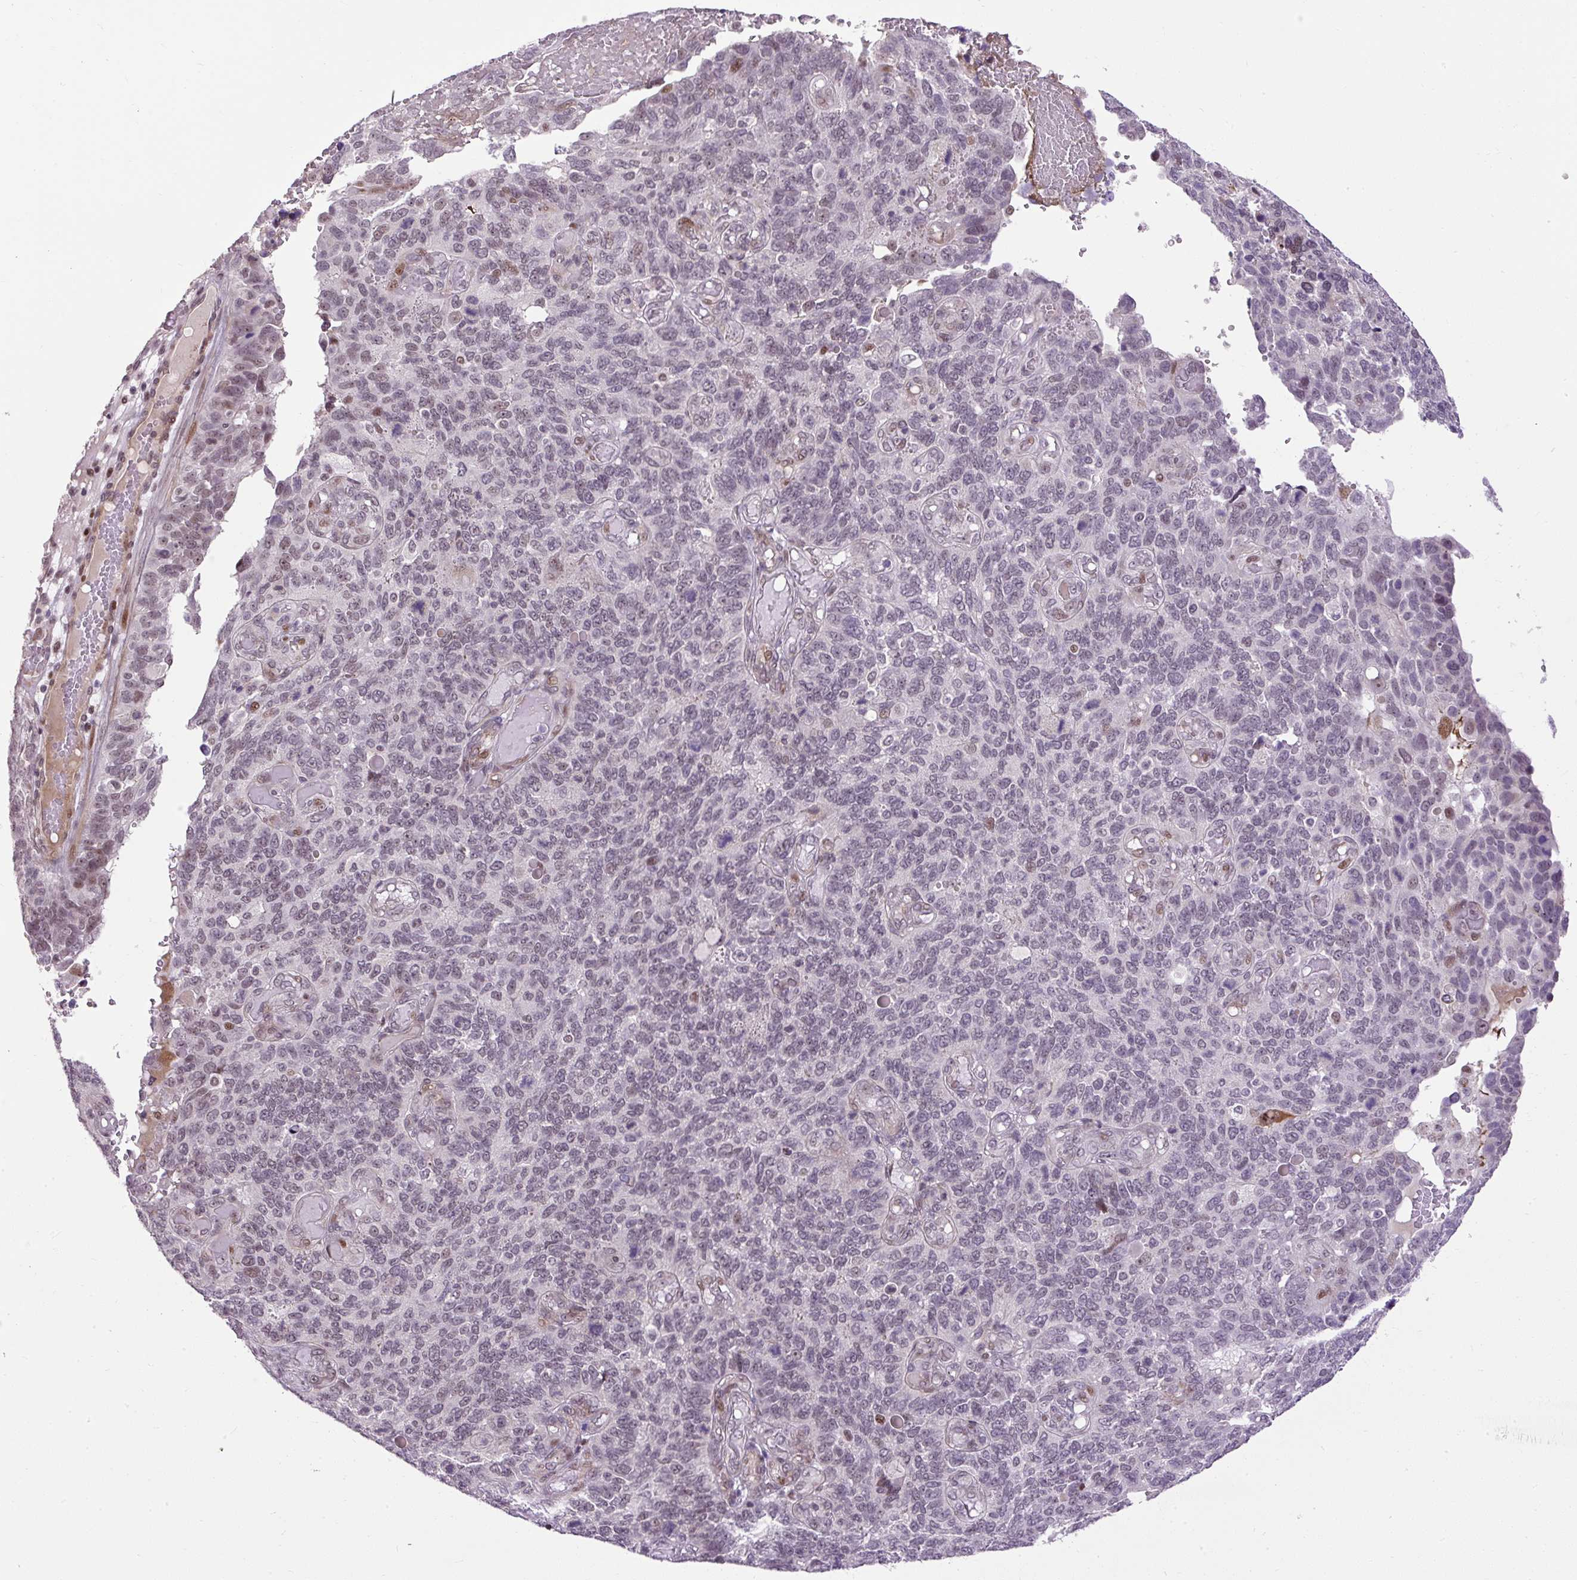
{"staining": {"intensity": "moderate", "quantity": "<25%", "location": "nuclear"}, "tissue": "endometrial cancer", "cell_type": "Tumor cells", "image_type": "cancer", "snomed": [{"axis": "morphology", "description": "Adenocarcinoma, NOS"}, {"axis": "topography", "description": "Endometrium"}], "caption": "Endometrial cancer stained with DAB (3,3'-diaminobenzidine) IHC demonstrates low levels of moderate nuclear expression in approximately <25% of tumor cells.", "gene": "ARHGEF18", "patient": {"sex": "female", "age": 66}}